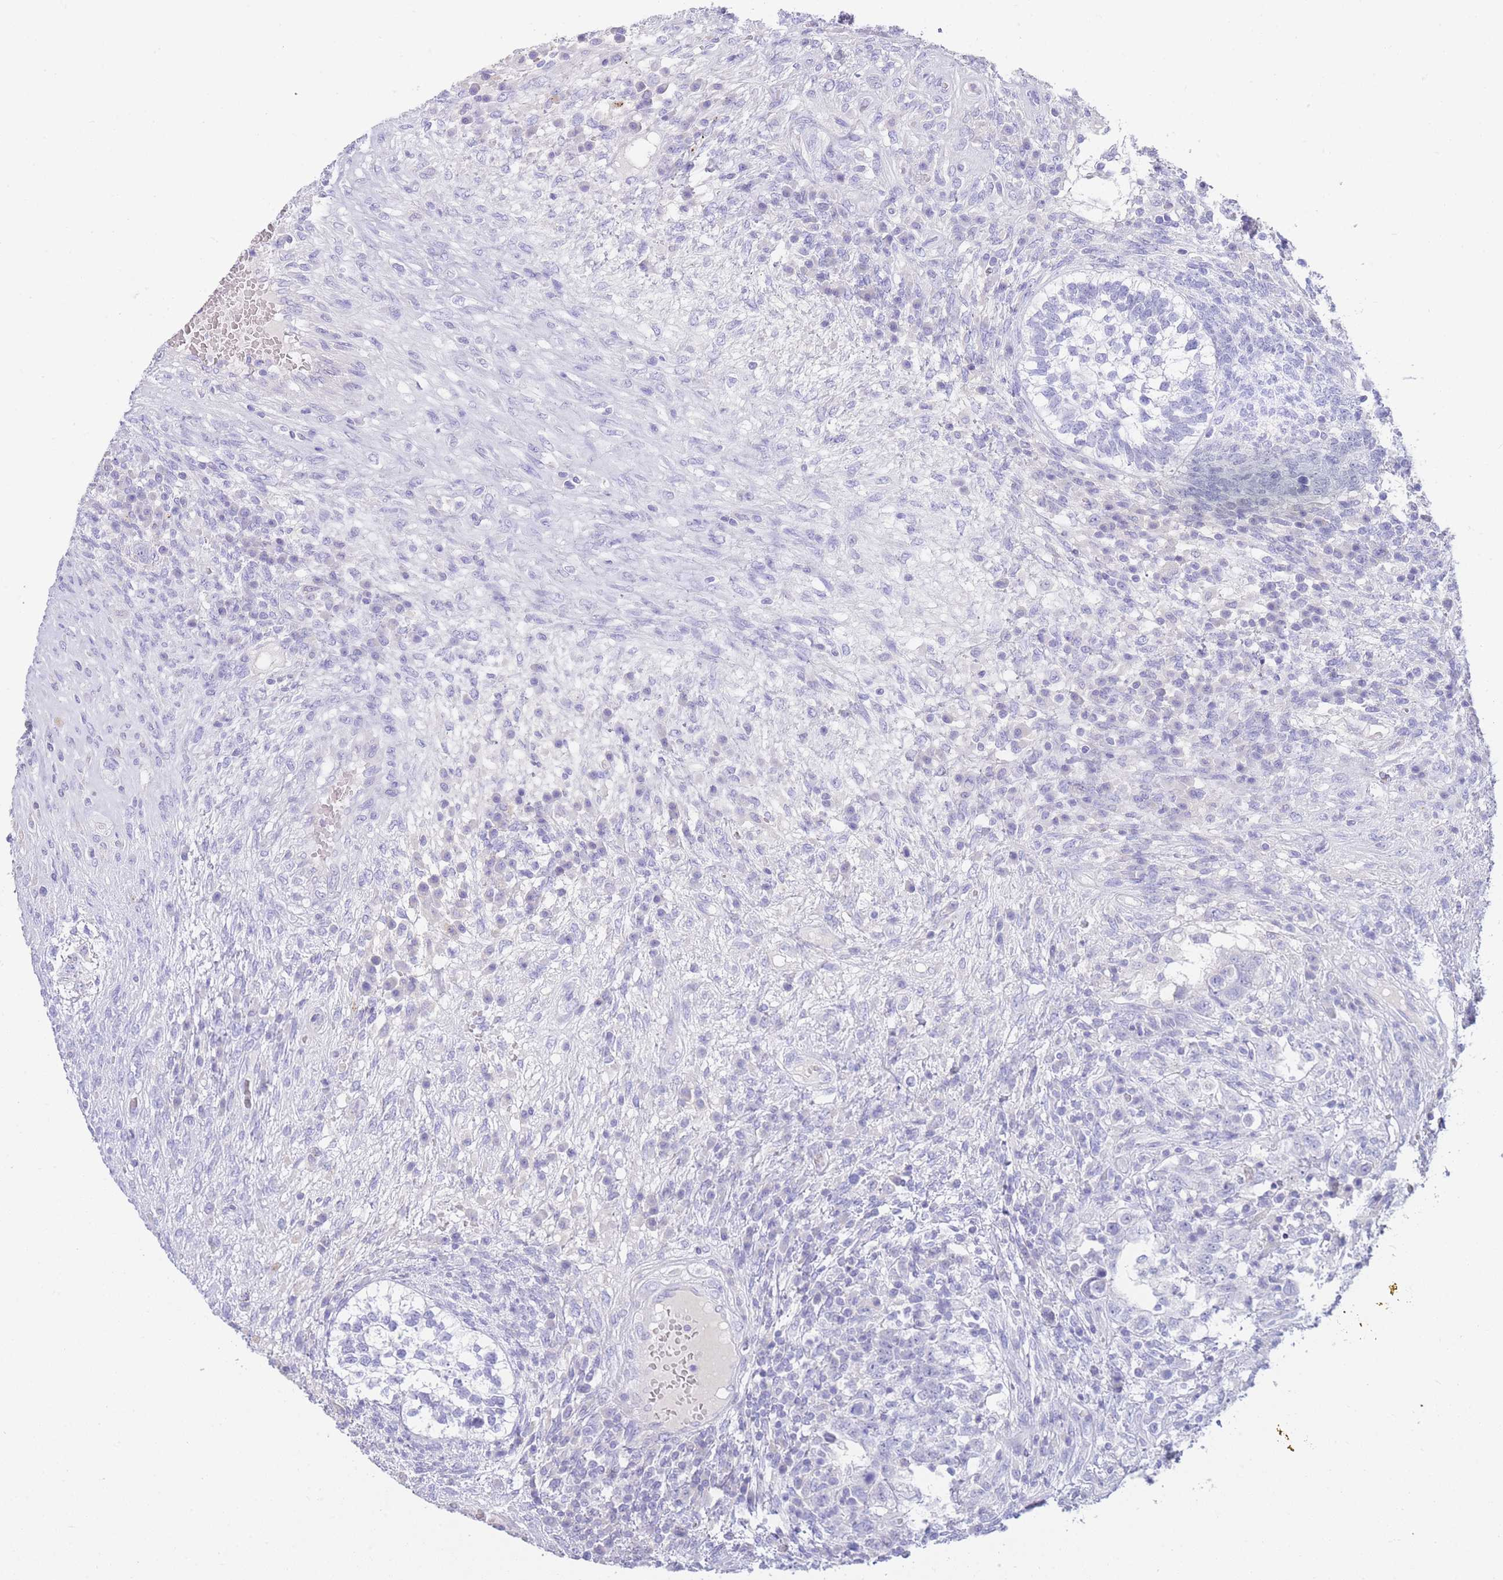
{"staining": {"intensity": "negative", "quantity": "none", "location": "none"}, "tissue": "testis cancer", "cell_type": "Tumor cells", "image_type": "cancer", "snomed": [{"axis": "morphology", "description": "Carcinoma, Embryonal, NOS"}, {"axis": "topography", "description": "Testis"}], "caption": "DAB immunohistochemical staining of testis cancer shows no significant positivity in tumor cells.", "gene": "LRRC37A", "patient": {"sex": "male", "age": 26}}